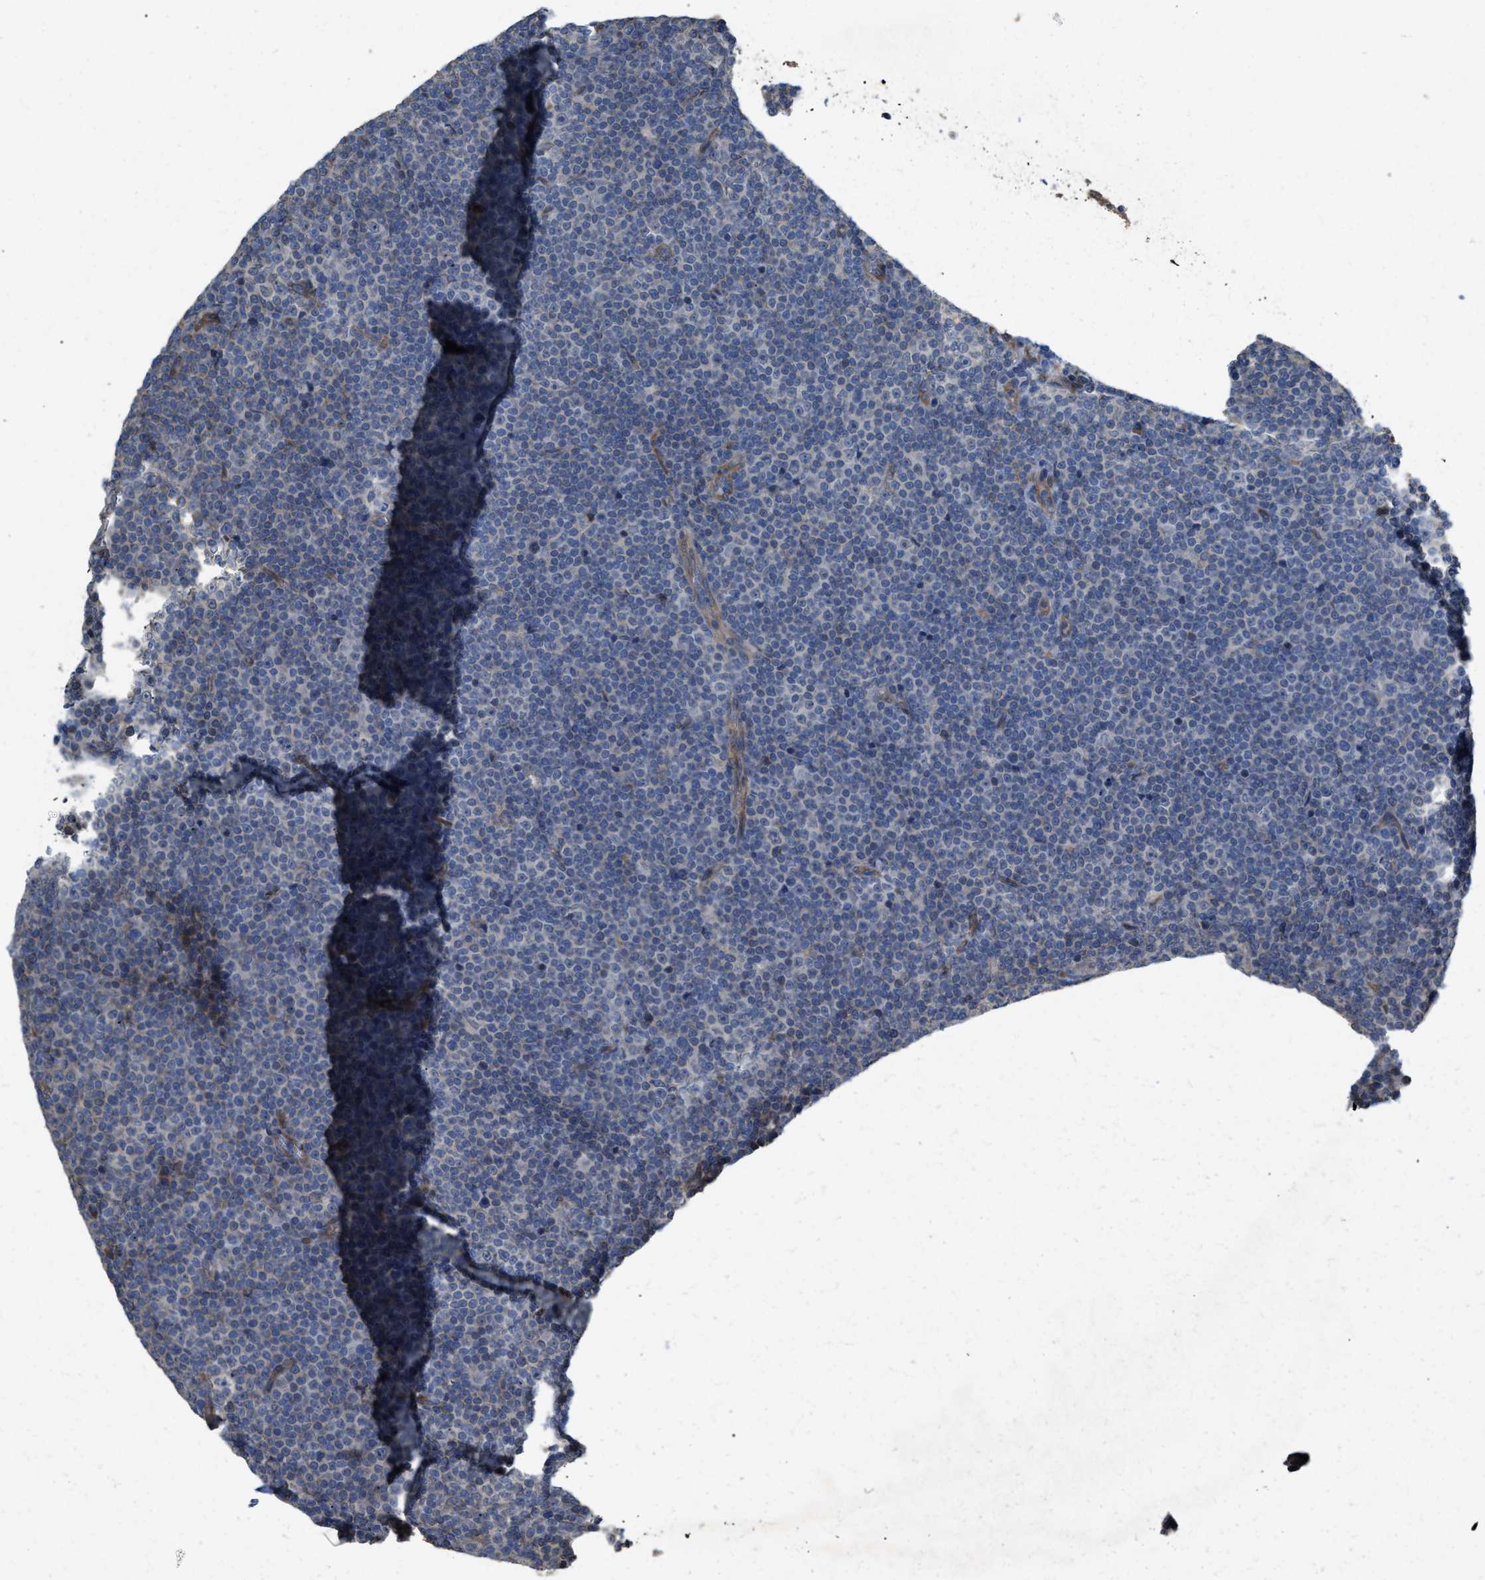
{"staining": {"intensity": "negative", "quantity": "none", "location": "none"}, "tissue": "lymphoma", "cell_type": "Tumor cells", "image_type": "cancer", "snomed": [{"axis": "morphology", "description": "Malignant lymphoma, non-Hodgkin's type, Low grade"}, {"axis": "topography", "description": "Lymph node"}], "caption": "High magnification brightfield microscopy of lymphoma stained with DAB (3,3'-diaminobenzidine) (brown) and counterstained with hematoxylin (blue): tumor cells show no significant staining. The staining was performed using DAB to visualize the protein expression in brown, while the nuclei were stained in blue with hematoxylin (Magnification: 20x).", "gene": "SLC4A11", "patient": {"sex": "female", "age": 67}}